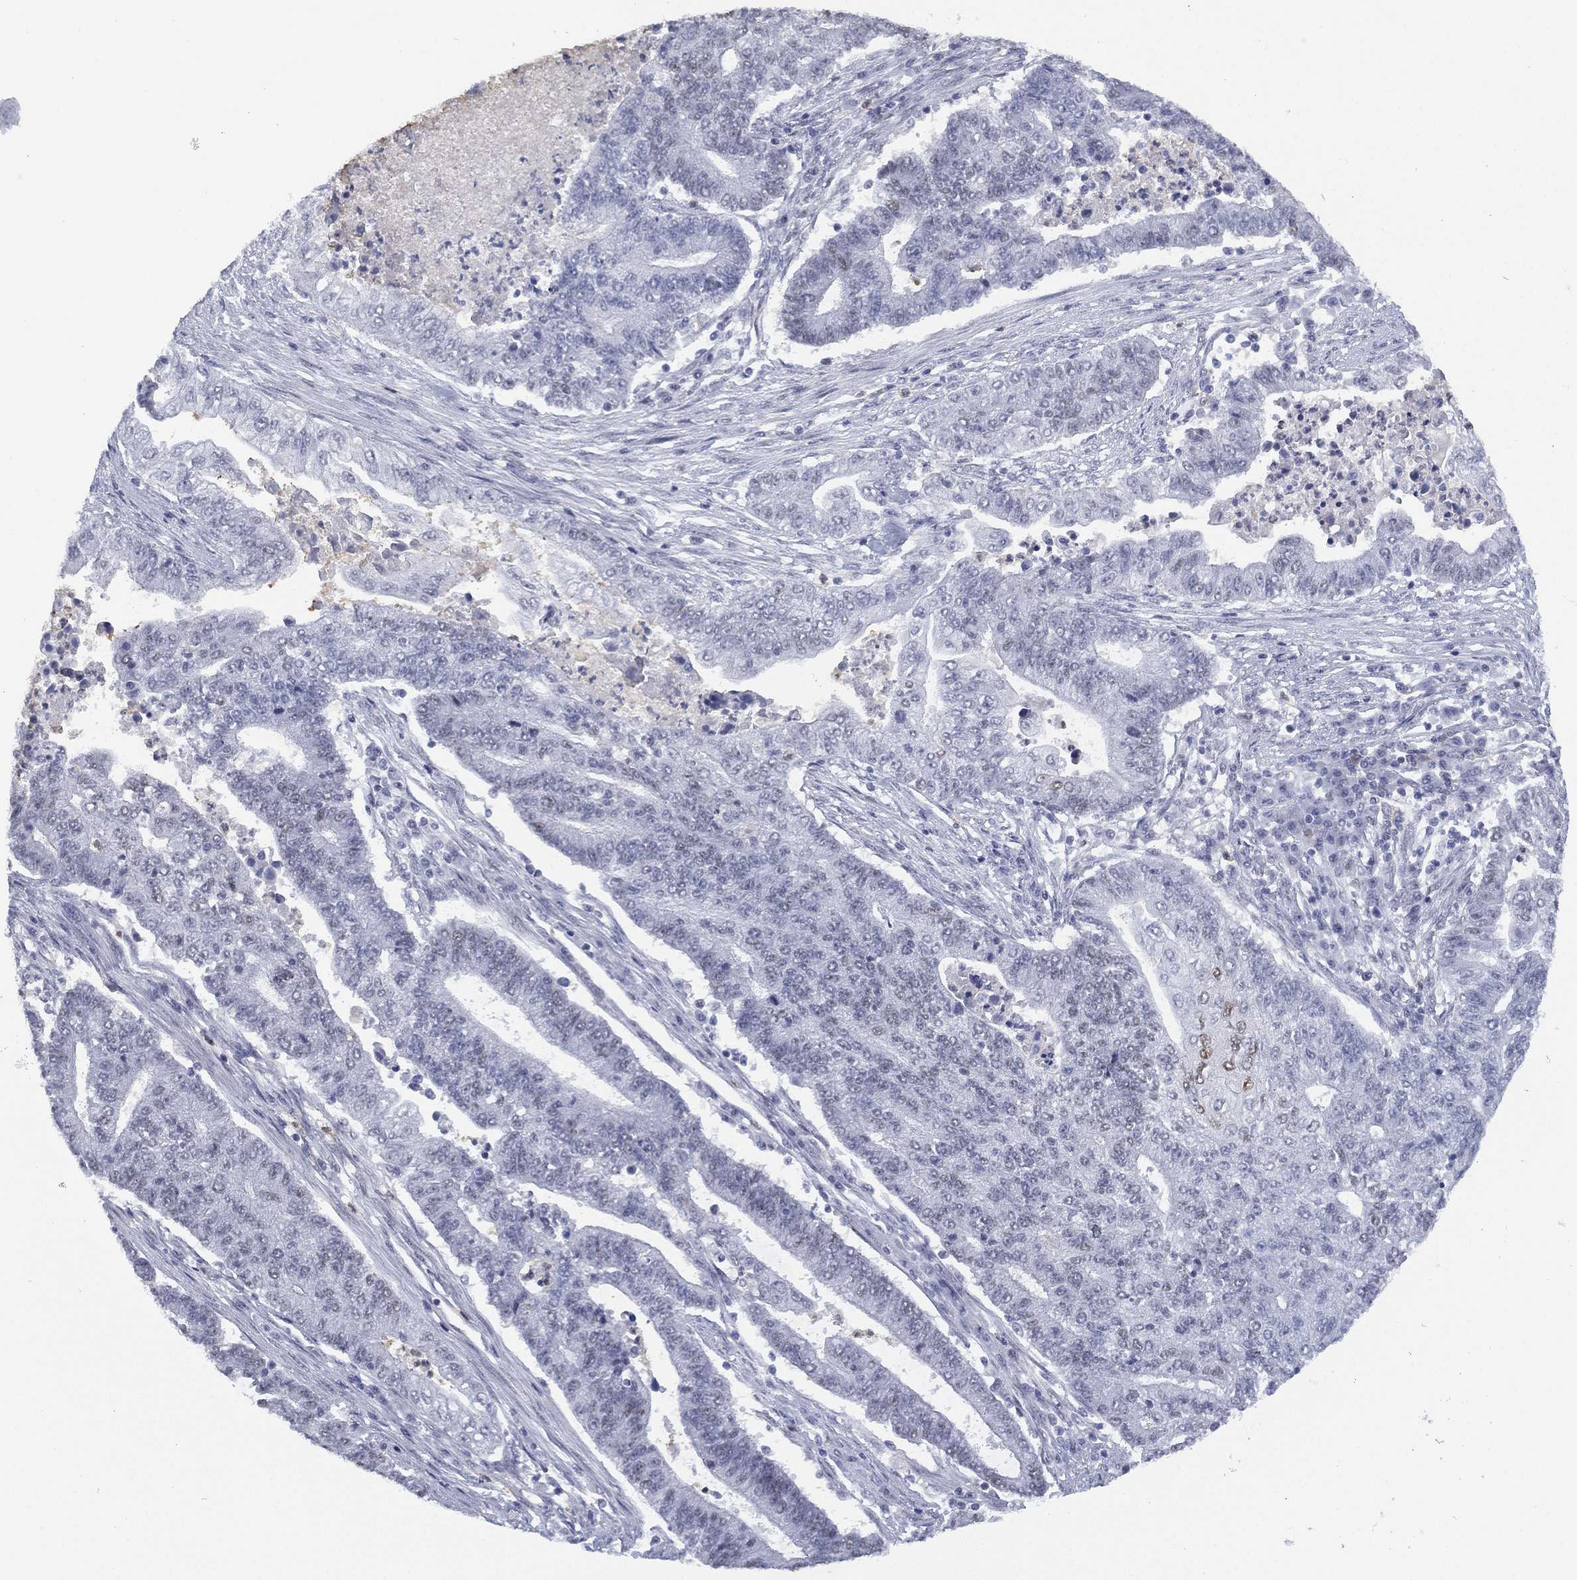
{"staining": {"intensity": "negative", "quantity": "none", "location": "none"}, "tissue": "endometrial cancer", "cell_type": "Tumor cells", "image_type": "cancer", "snomed": [{"axis": "morphology", "description": "Adenocarcinoma, NOS"}, {"axis": "topography", "description": "Uterus"}, {"axis": "topography", "description": "Endometrium"}], "caption": "High magnification brightfield microscopy of endometrial cancer (adenocarcinoma) stained with DAB (3,3'-diaminobenzidine) (brown) and counterstained with hematoxylin (blue): tumor cells show no significant staining.", "gene": "ZNF711", "patient": {"sex": "female", "age": 54}}